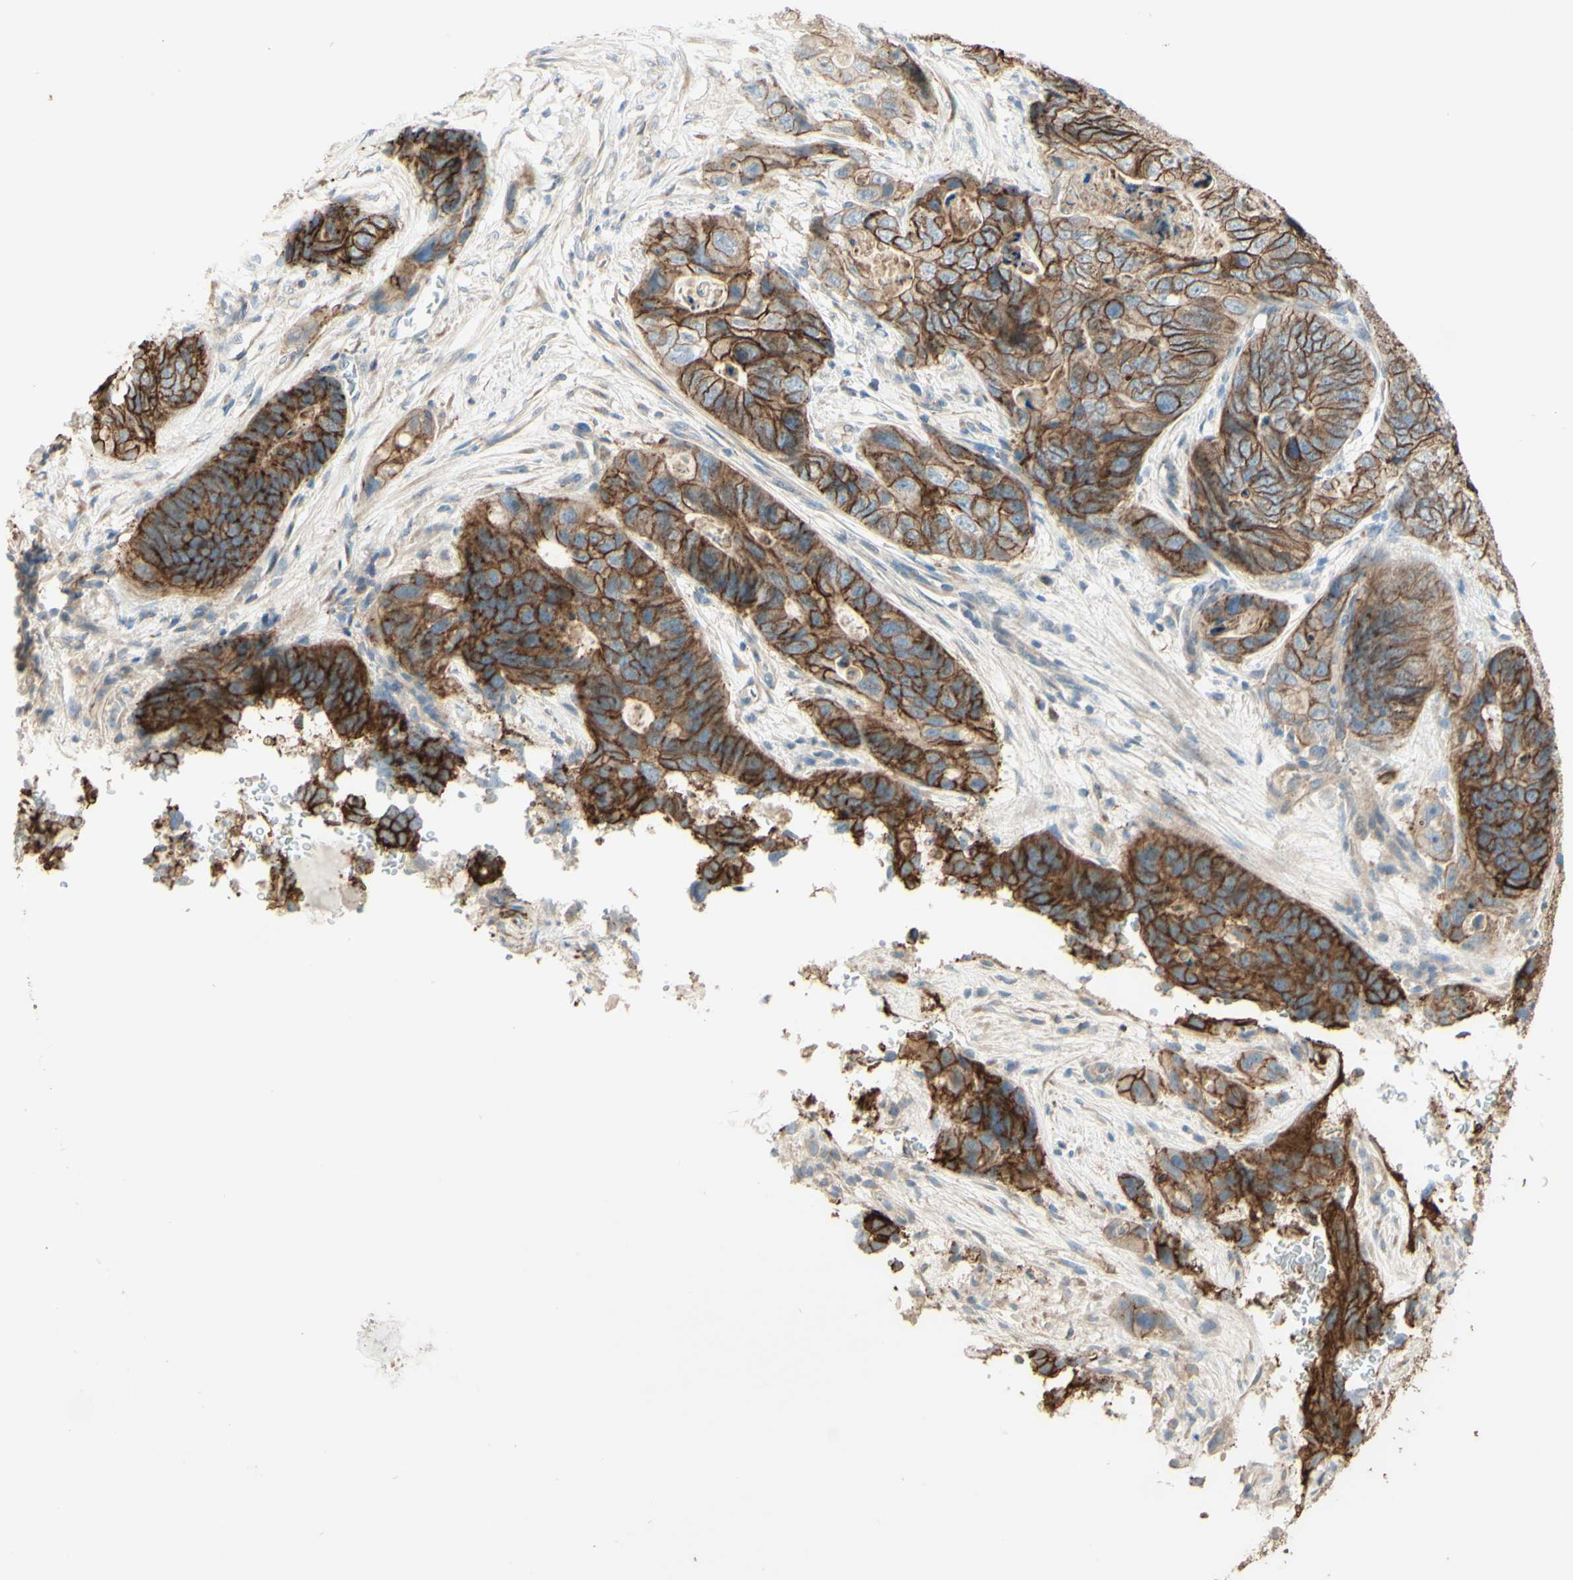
{"staining": {"intensity": "moderate", "quantity": ">75%", "location": "cytoplasmic/membranous"}, "tissue": "stomach cancer", "cell_type": "Tumor cells", "image_type": "cancer", "snomed": [{"axis": "morphology", "description": "Adenocarcinoma, NOS"}, {"axis": "topography", "description": "Stomach"}], "caption": "Immunohistochemical staining of stomach cancer reveals medium levels of moderate cytoplasmic/membranous staining in about >75% of tumor cells.", "gene": "RNF149", "patient": {"sex": "female", "age": 89}}